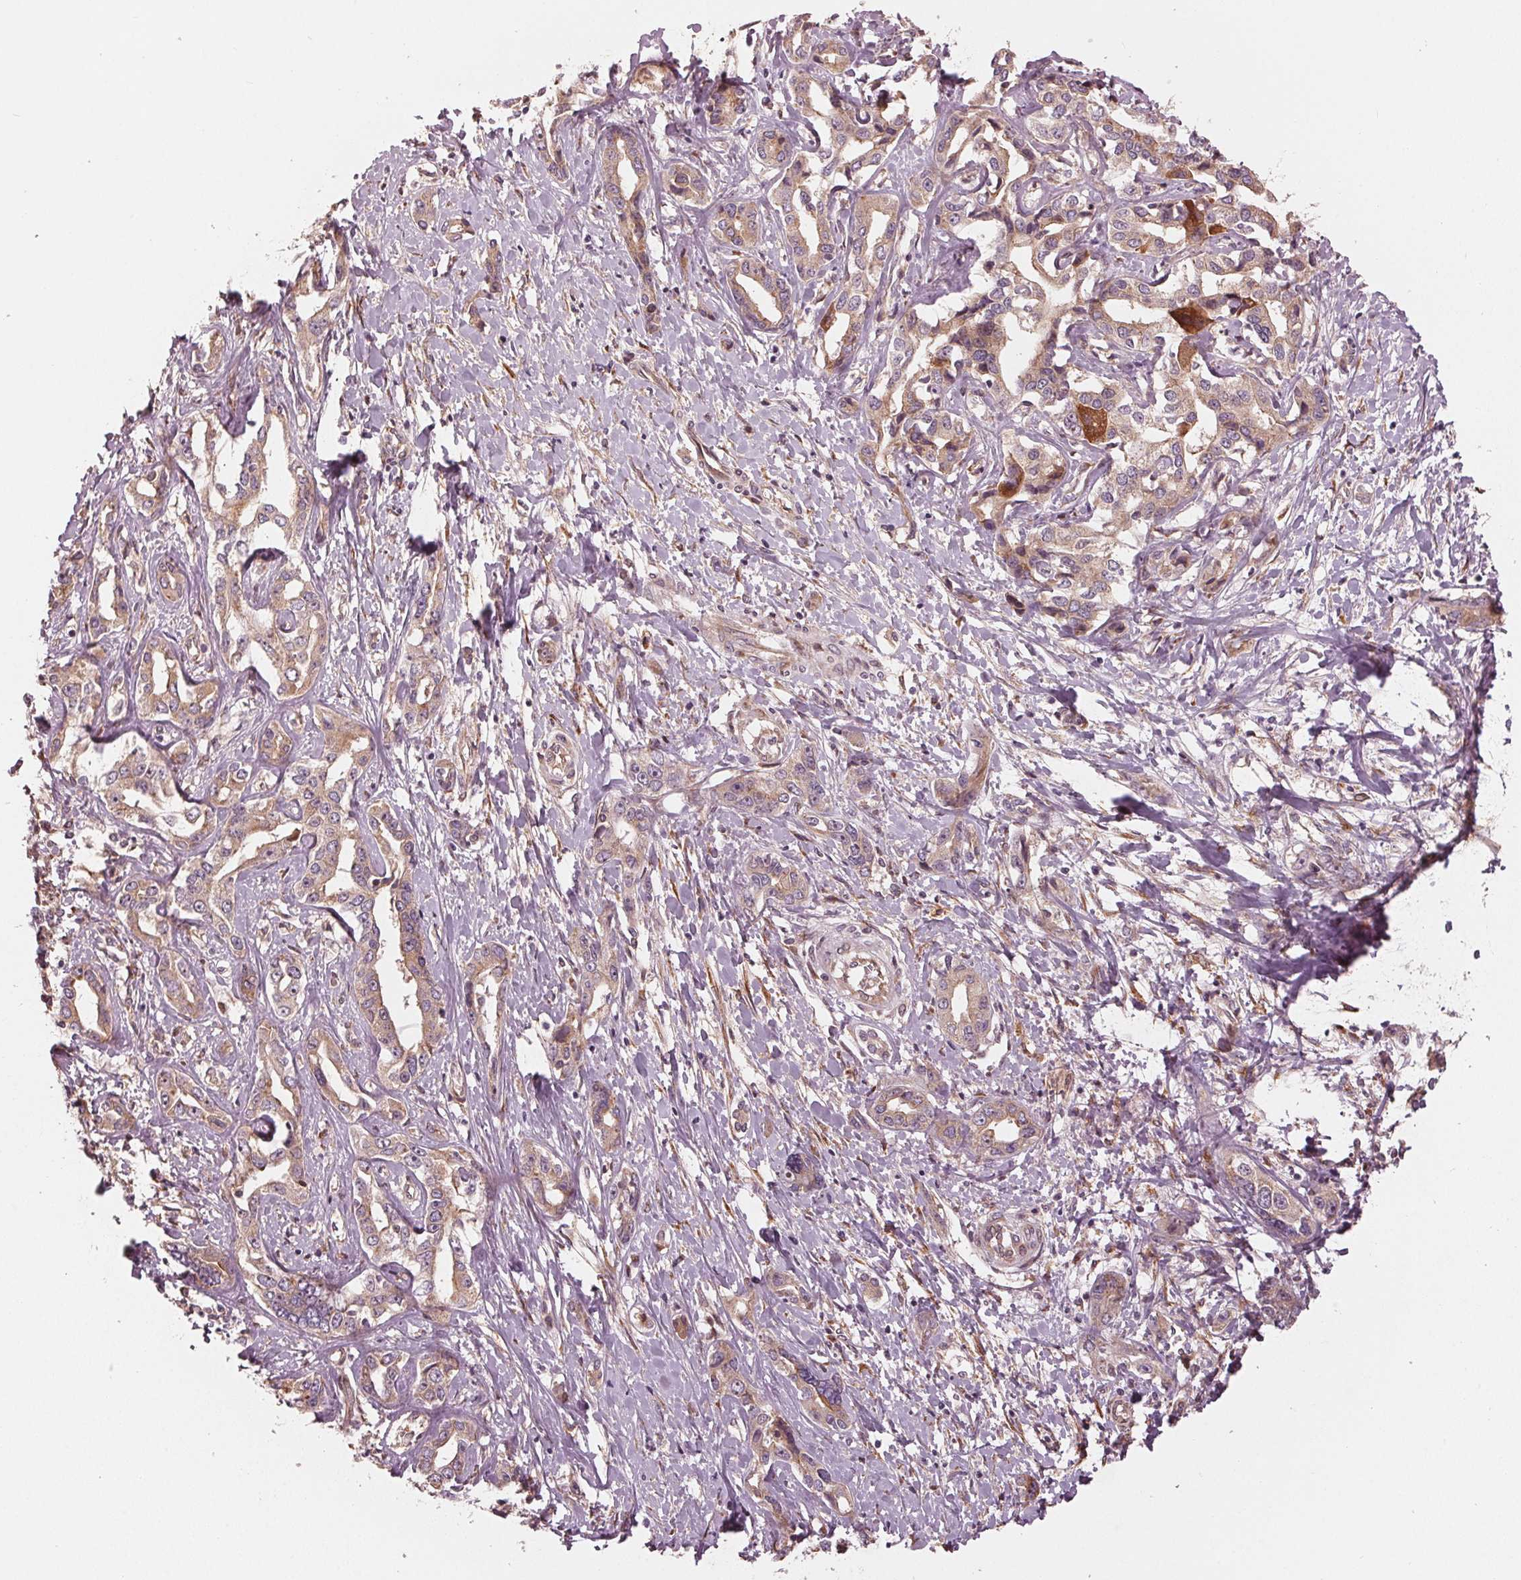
{"staining": {"intensity": "weak", "quantity": ">75%", "location": "cytoplasmic/membranous"}, "tissue": "liver cancer", "cell_type": "Tumor cells", "image_type": "cancer", "snomed": [{"axis": "morphology", "description": "Cholangiocarcinoma"}, {"axis": "topography", "description": "Liver"}], "caption": "DAB immunohistochemical staining of liver cholangiocarcinoma displays weak cytoplasmic/membranous protein expression in about >75% of tumor cells. Nuclei are stained in blue.", "gene": "CMIP", "patient": {"sex": "male", "age": 59}}